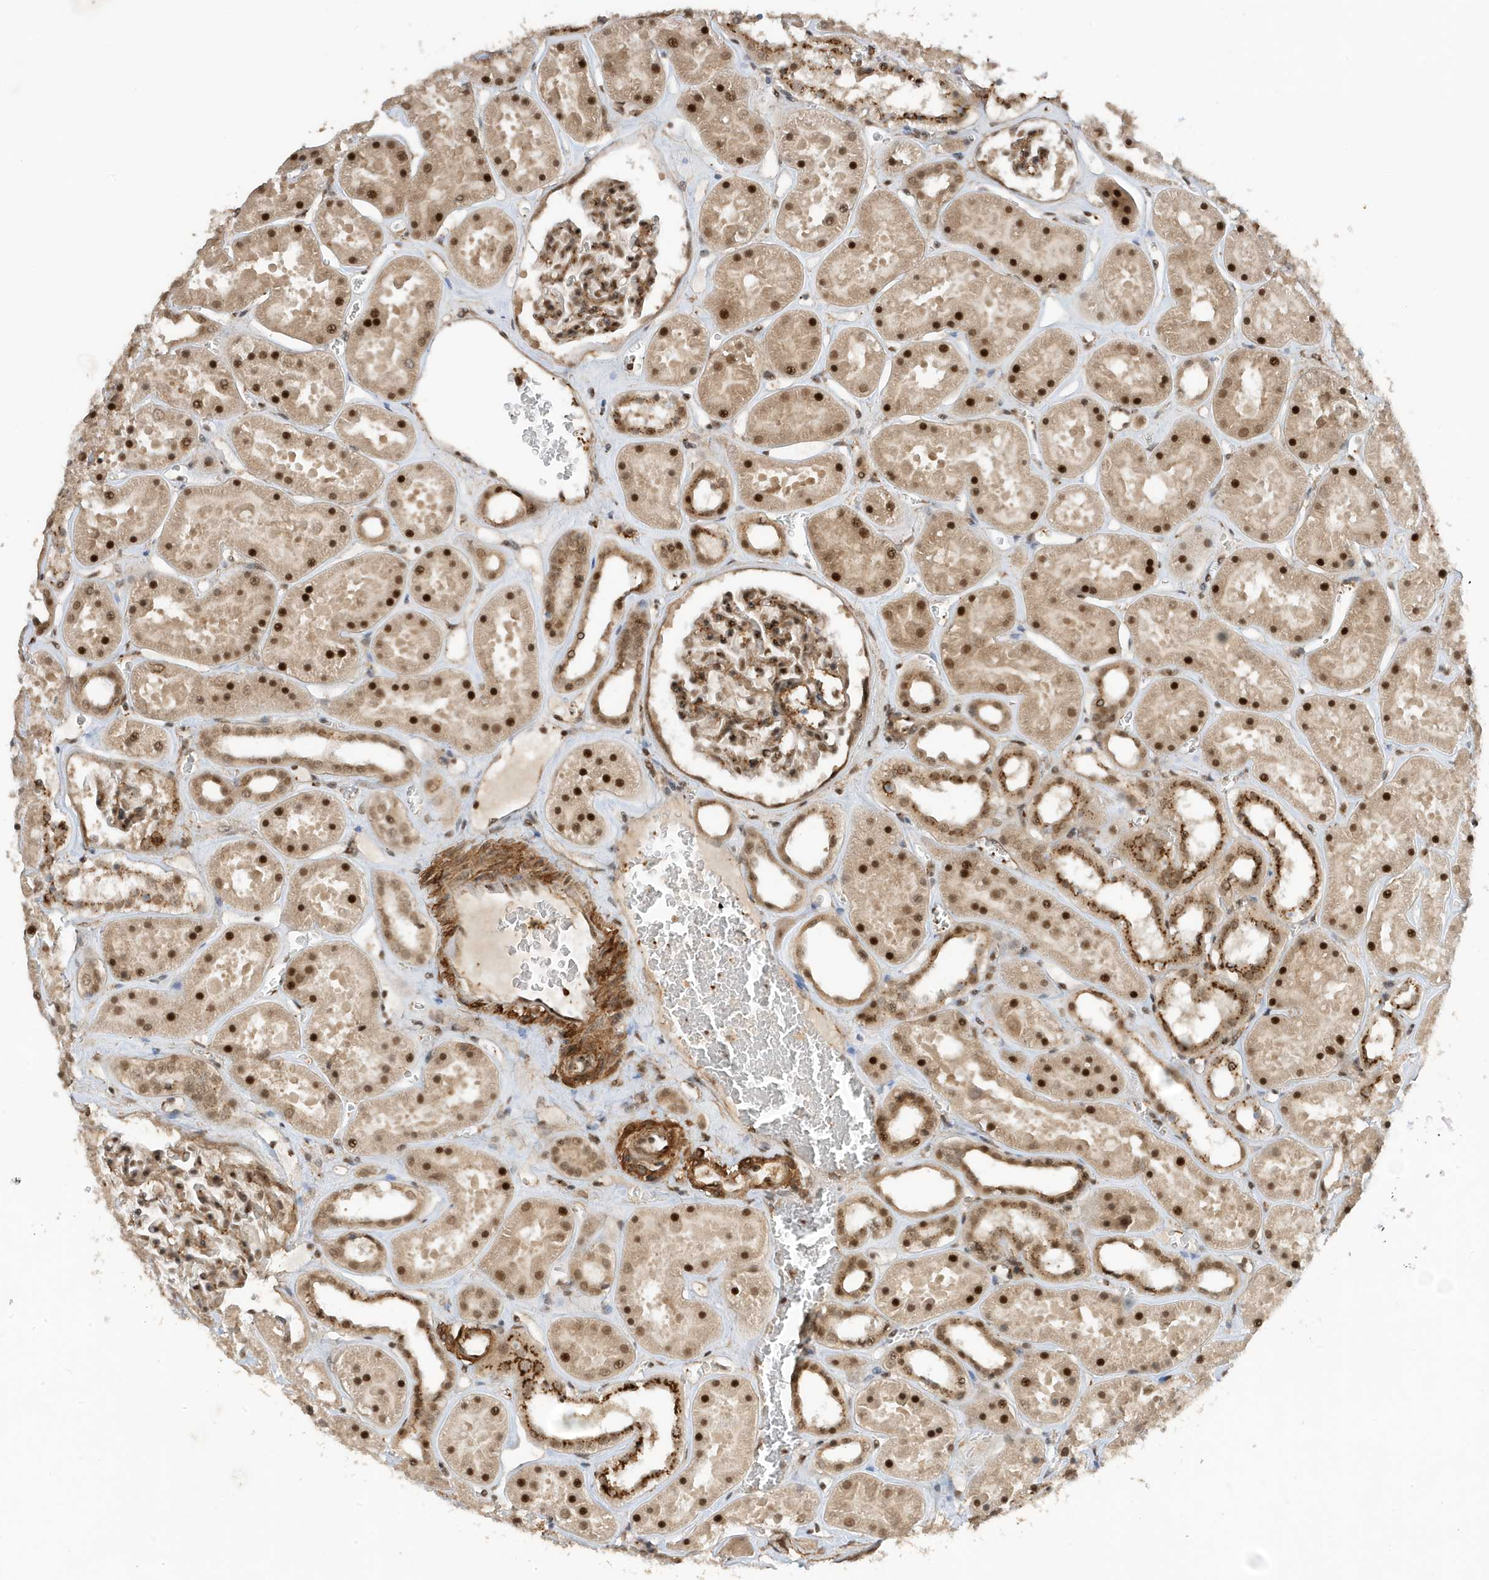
{"staining": {"intensity": "moderate", "quantity": ">75%", "location": "cytoplasmic/membranous,nuclear"}, "tissue": "kidney", "cell_type": "Cells in glomeruli", "image_type": "normal", "snomed": [{"axis": "morphology", "description": "Normal tissue, NOS"}, {"axis": "topography", "description": "Kidney"}], "caption": "Protein expression analysis of normal human kidney reveals moderate cytoplasmic/membranous,nuclear positivity in about >75% of cells in glomeruli. The staining was performed using DAB to visualize the protein expression in brown, while the nuclei were stained in blue with hematoxylin (Magnification: 20x).", "gene": "MAST3", "patient": {"sex": "female", "age": 41}}